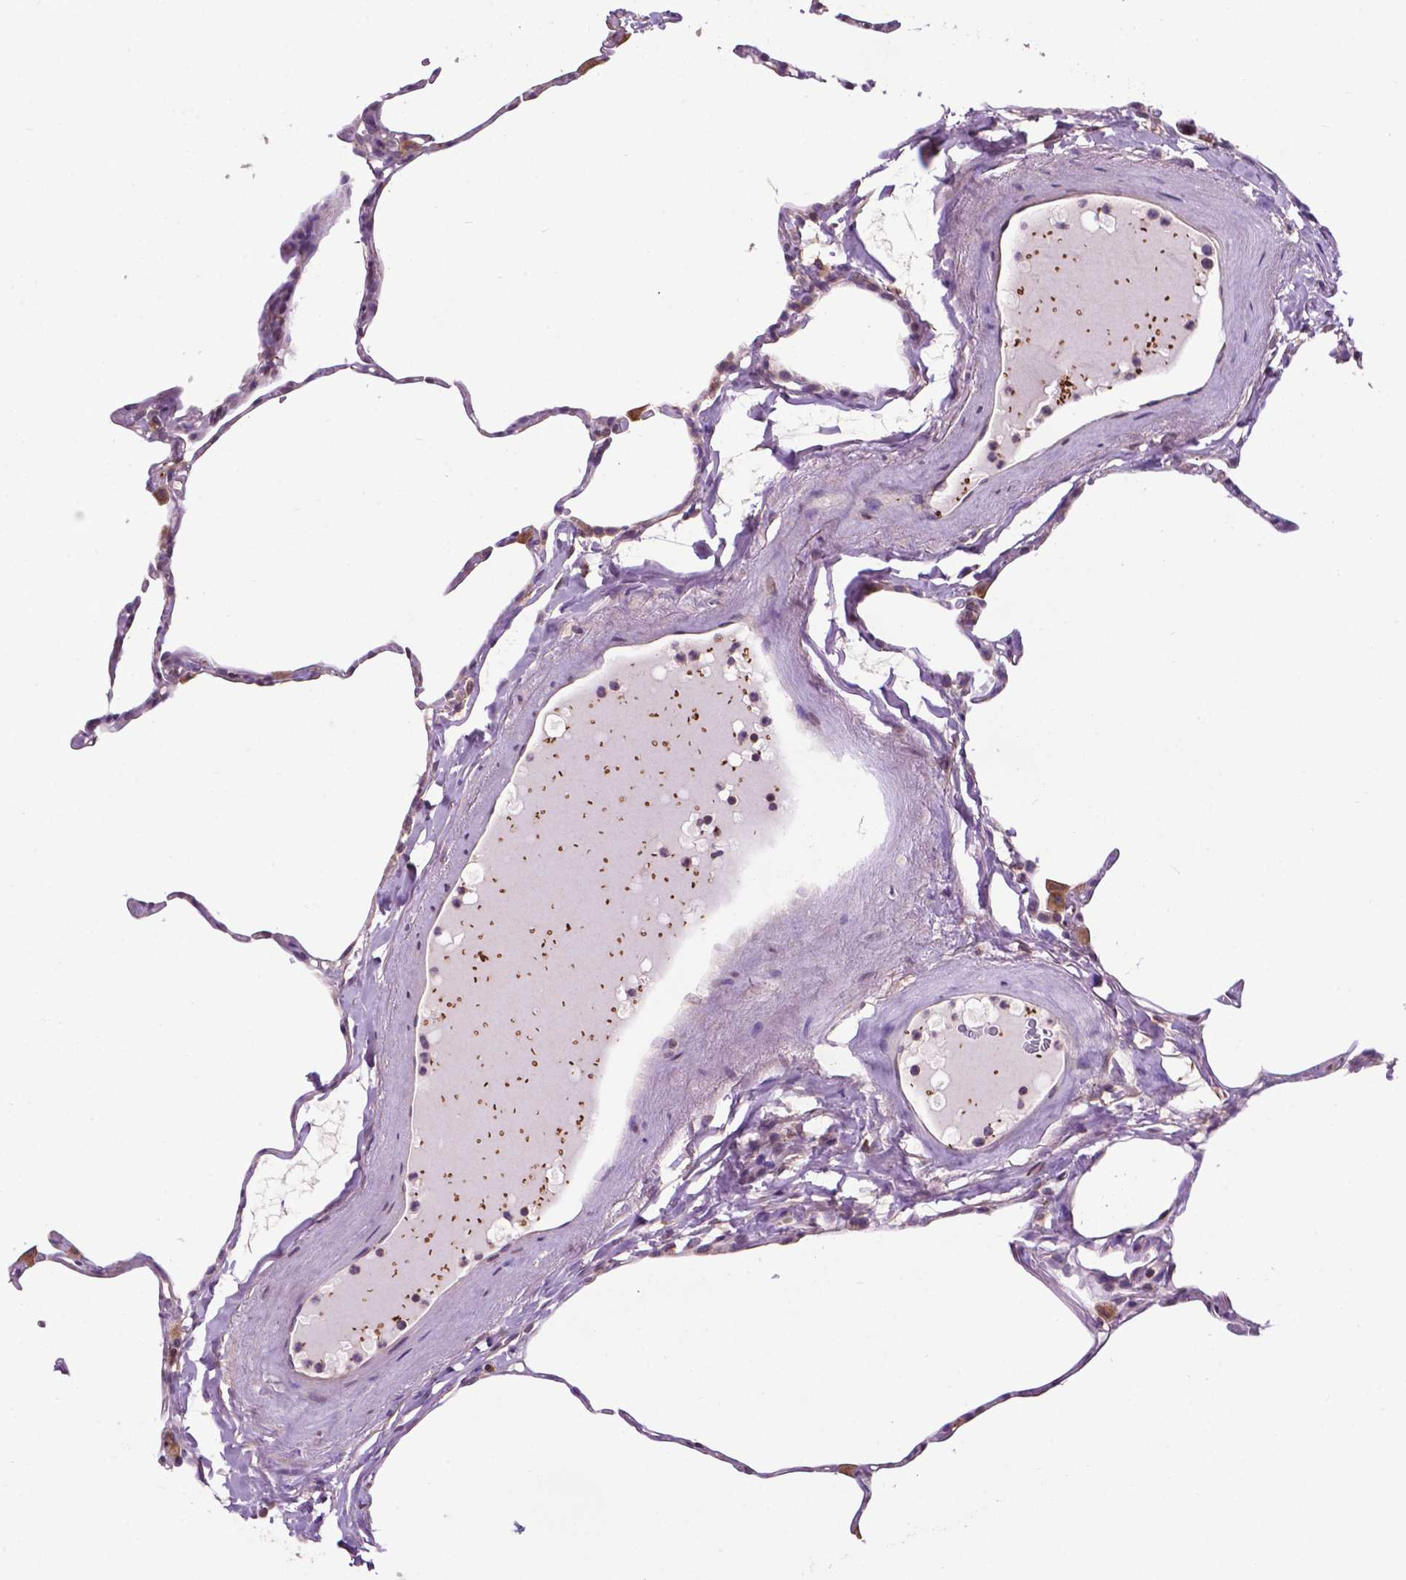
{"staining": {"intensity": "negative", "quantity": "none", "location": "none"}, "tissue": "lung", "cell_type": "Alveolar cells", "image_type": "normal", "snomed": [{"axis": "morphology", "description": "Normal tissue, NOS"}, {"axis": "topography", "description": "Lung"}], "caption": "A high-resolution micrograph shows IHC staining of unremarkable lung, which reveals no significant positivity in alveolar cells.", "gene": "SPNS2", "patient": {"sex": "male", "age": 65}}